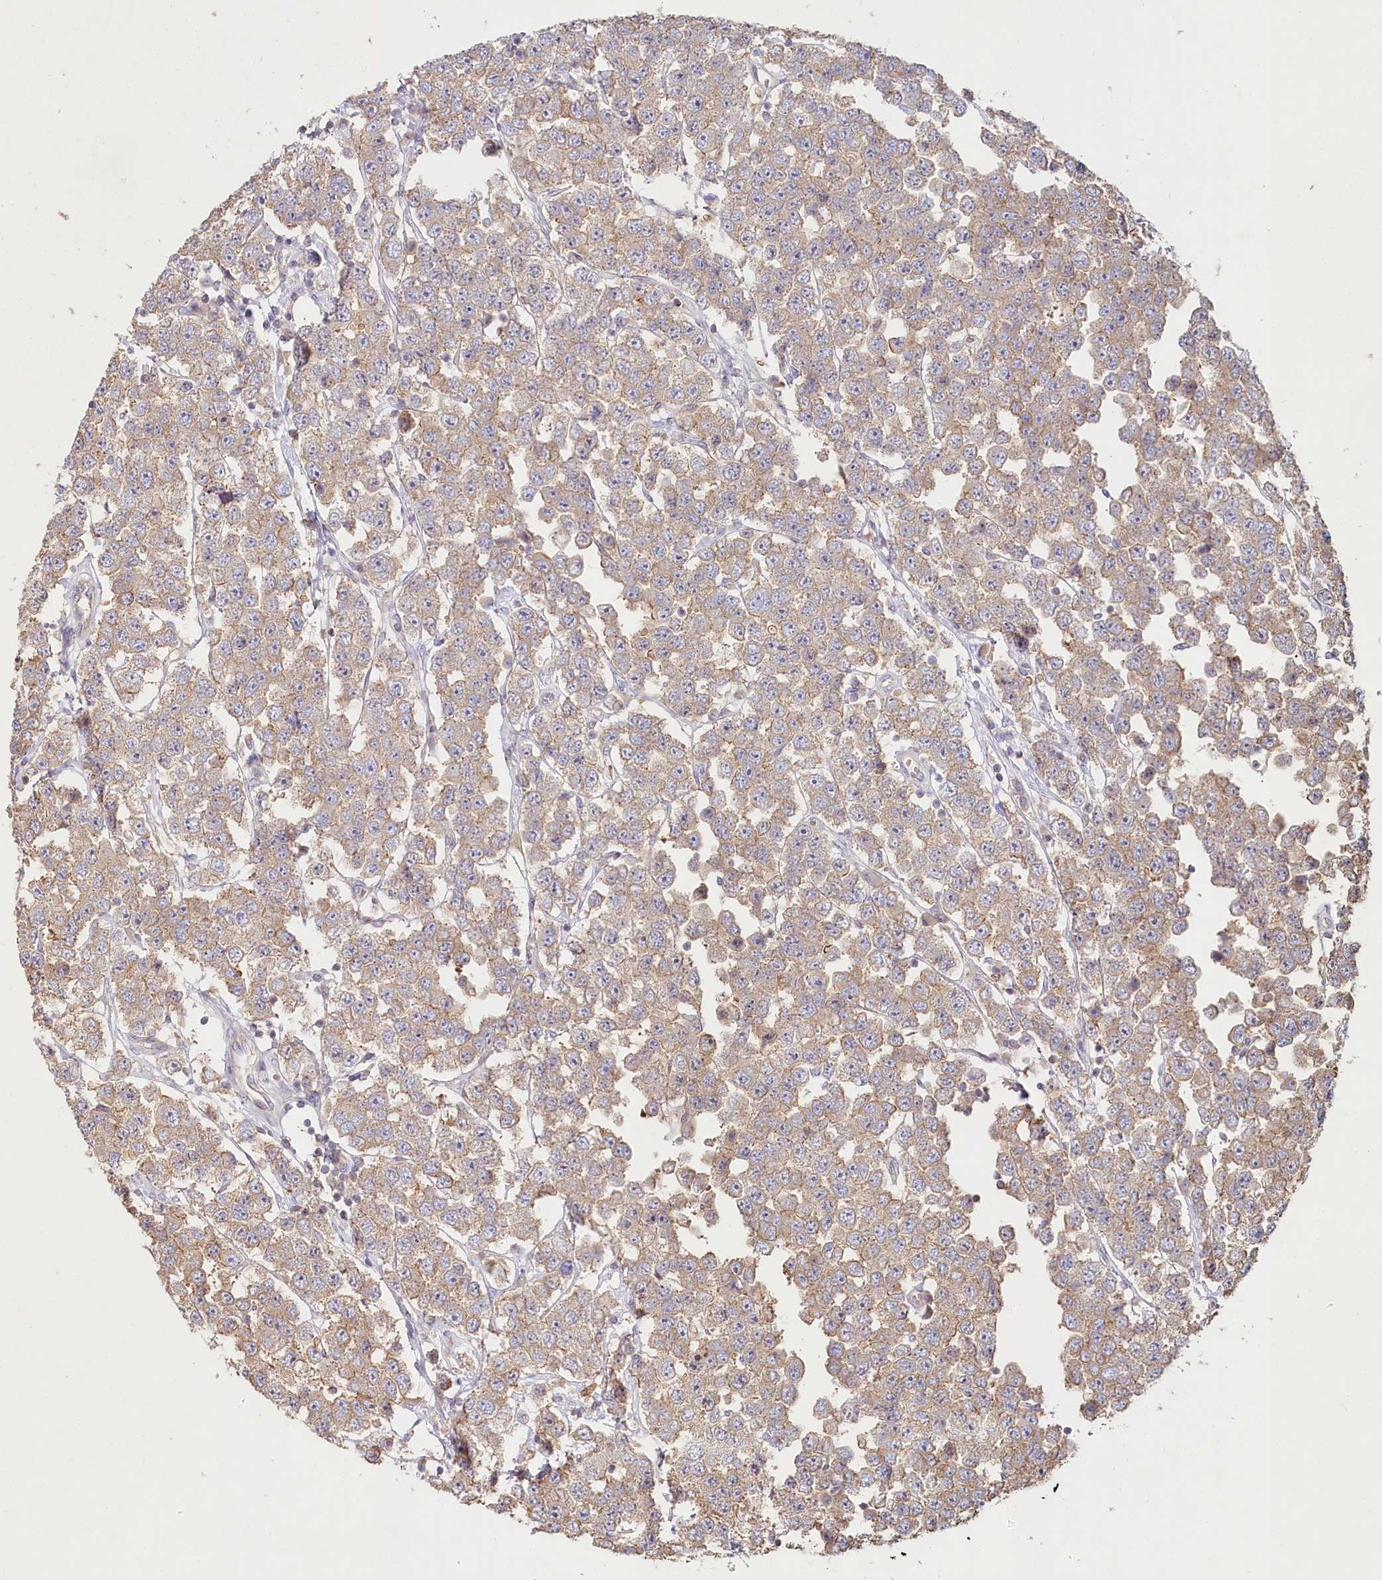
{"staining": {"intensity": "weak", "quantity": ">75%", "location": "cytoplasmic/membranous"}, "tissue": "testis cancer", "cell_type": "Tumor cells", "image_type": "cancer", "snomed": [{"axis": "morphology", "description": "Seminoma, NOS"}, {"axis": "topography", "description": "Testis"}], "caption": "Tumor cells show weak cytoplasmic/membranous expression in about >75% of cells in testis cancer (seminoma). (DAB IHC, brown staining for protein, blue staining for nuclei).", "gene": "HAL", "patient": {"sex": "male", "age": 28}}